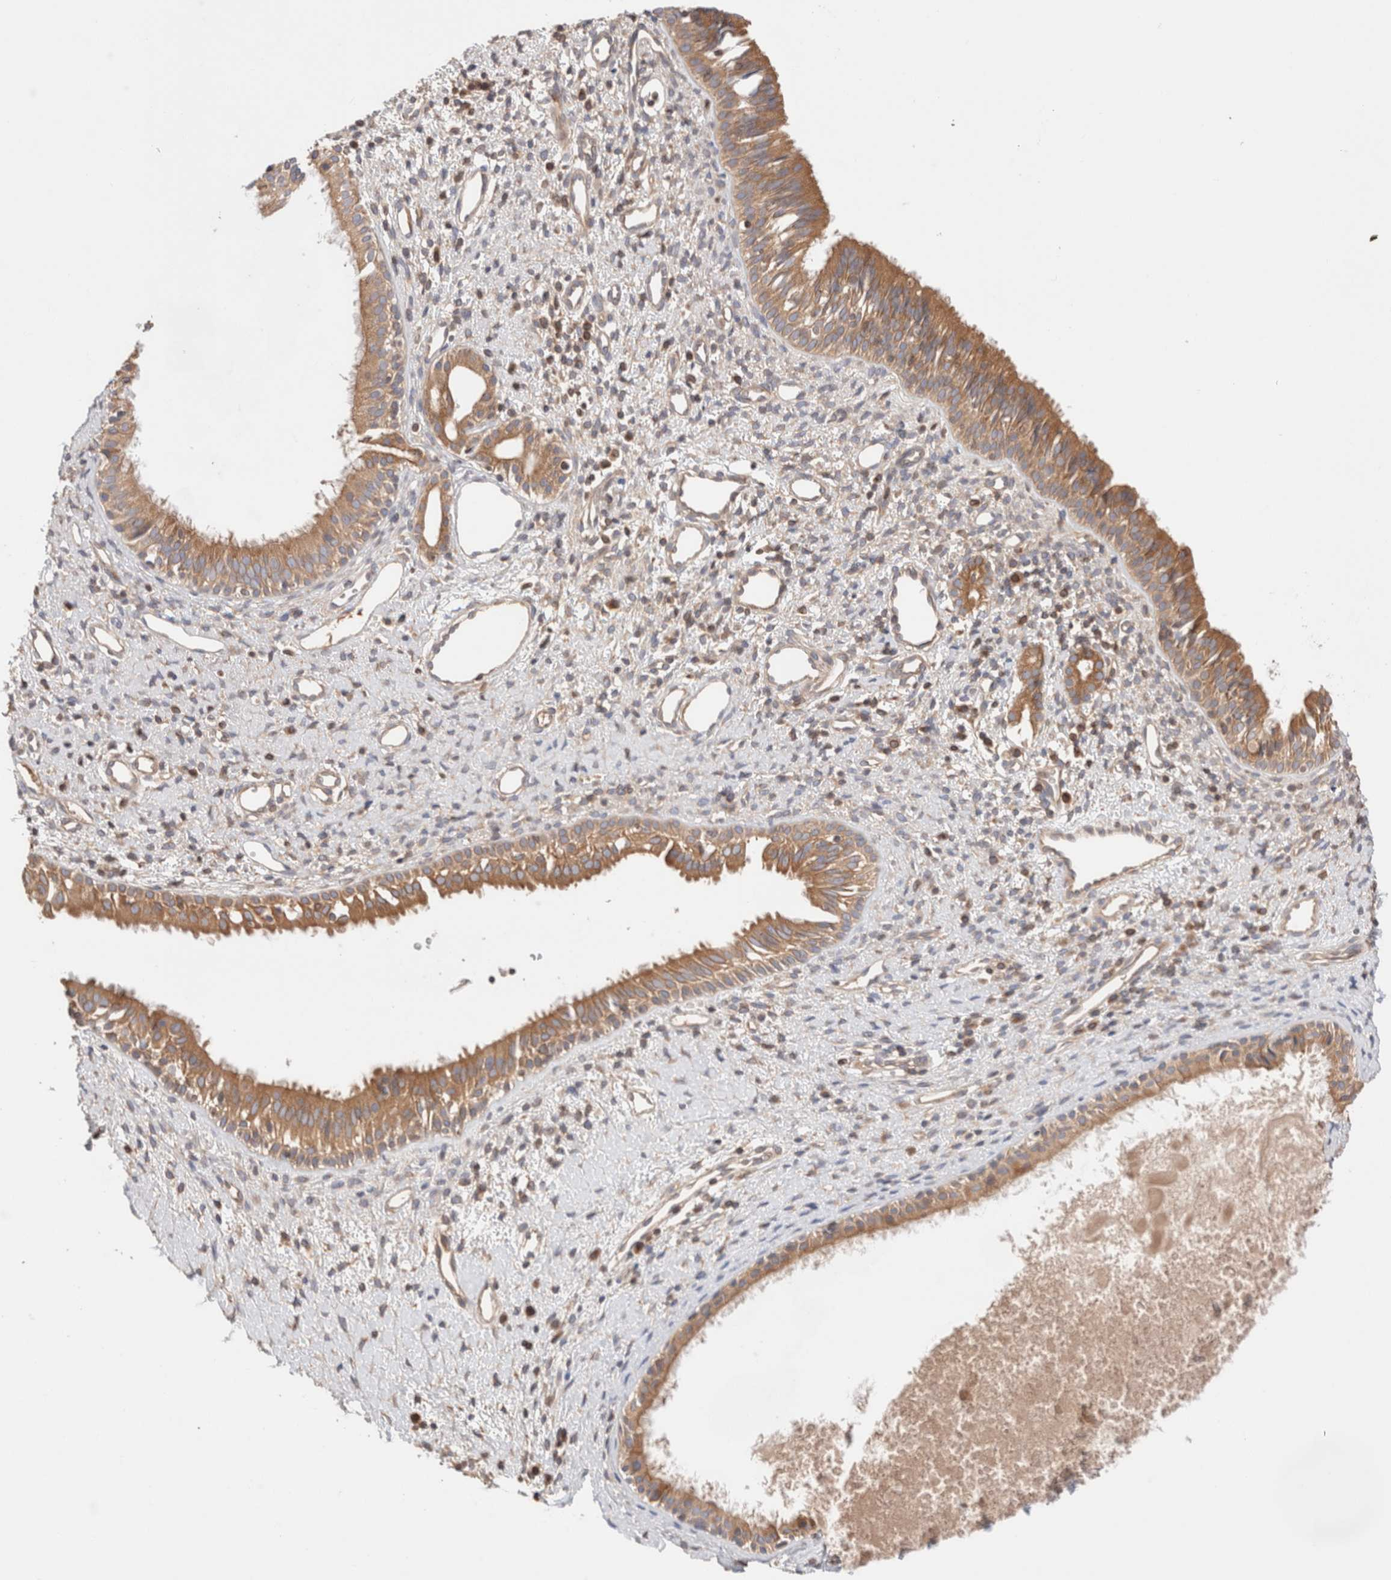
{"staining": {"intensity": "moderate", "quantity": ">75%", "location": "cytoplasmic/membranous"}, "tissue": "nasopharynx", "cell_type": "Respiratory epithelial cells", "image_type": "normal", "snomed": [{"axis": "morphology", "description": "Normal tissue, NOS"}, {"axis": "topography", "description": "Nasopharynx"}], "caption": "High-magnification brightfield microscopy of normal nasopharynx stained with DAB (brown) and counterstained with hematoxylin (blue). respiratory epithelial cells exhibit moderate cytoplasmic/membranous expression is seen in approximately>75% of cells.", "gene": "SIKE1", "patient": {"sex": "male", "age": 22}}